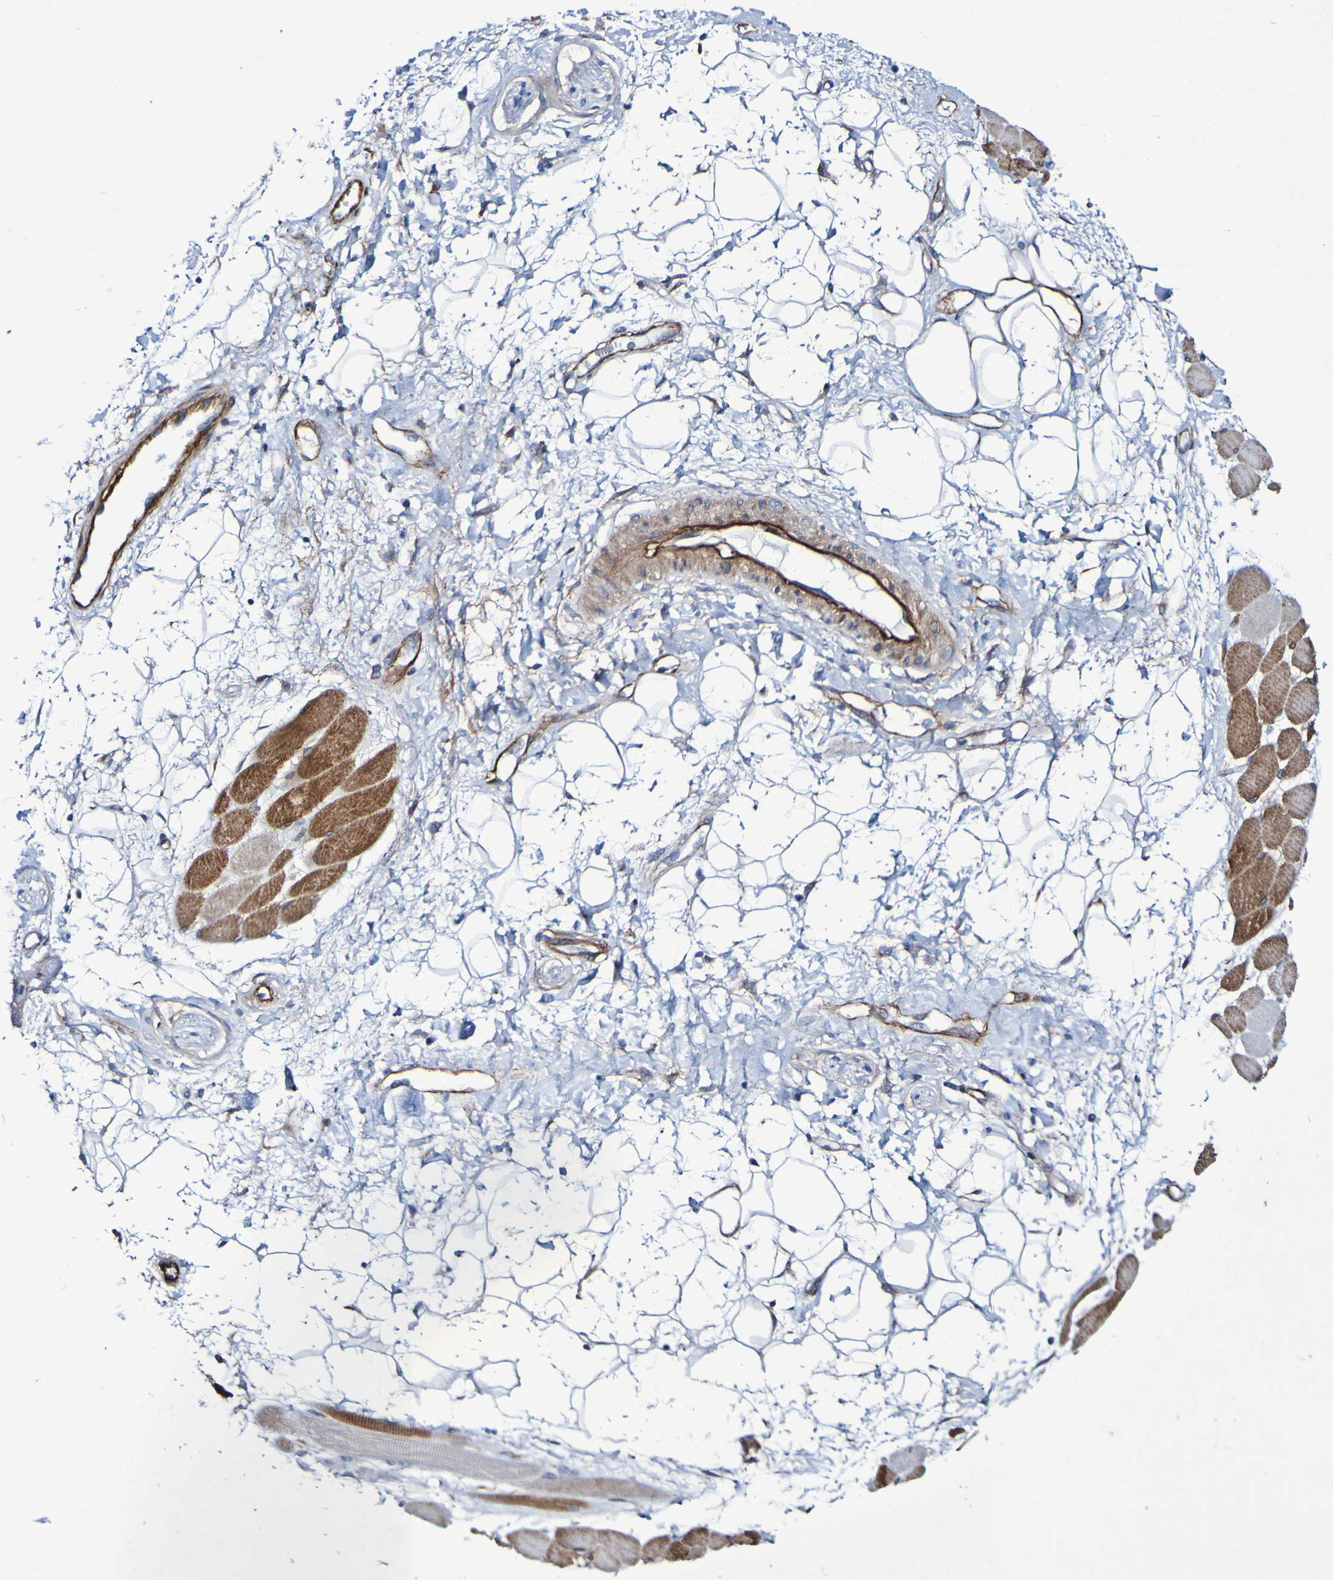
{"staining": {"intensity": "moderate", "quantity": ">75%", "location": "cytoplasmic/membranous"}, "tissue": "skeletal muscle", "cell_type": "Myocytes", "image_type": "normal", "snomed": [{"axis": "morphology", "description": "Normal tissue, NOS"}, {"axis": "topography", "description": "Skeletal muscle"}, {"axis": "topography", "description": "Peripheral nerve tissue"}], "caption": "High-power microscopy captured an immunohistochemistry (IHC) histopathology image of unremarkable skeletal muscle, revealing moderate cytoplasmic/membranous staining in about >75% of myocytes. The staining was performed using DAB (3,3'-diaminobenzidine), with brown indicating positive protein expression. Nuclei are stained blue with hematoxylin.", "gene": "LPP", "patient": {"sex": "female", "age": 84}}